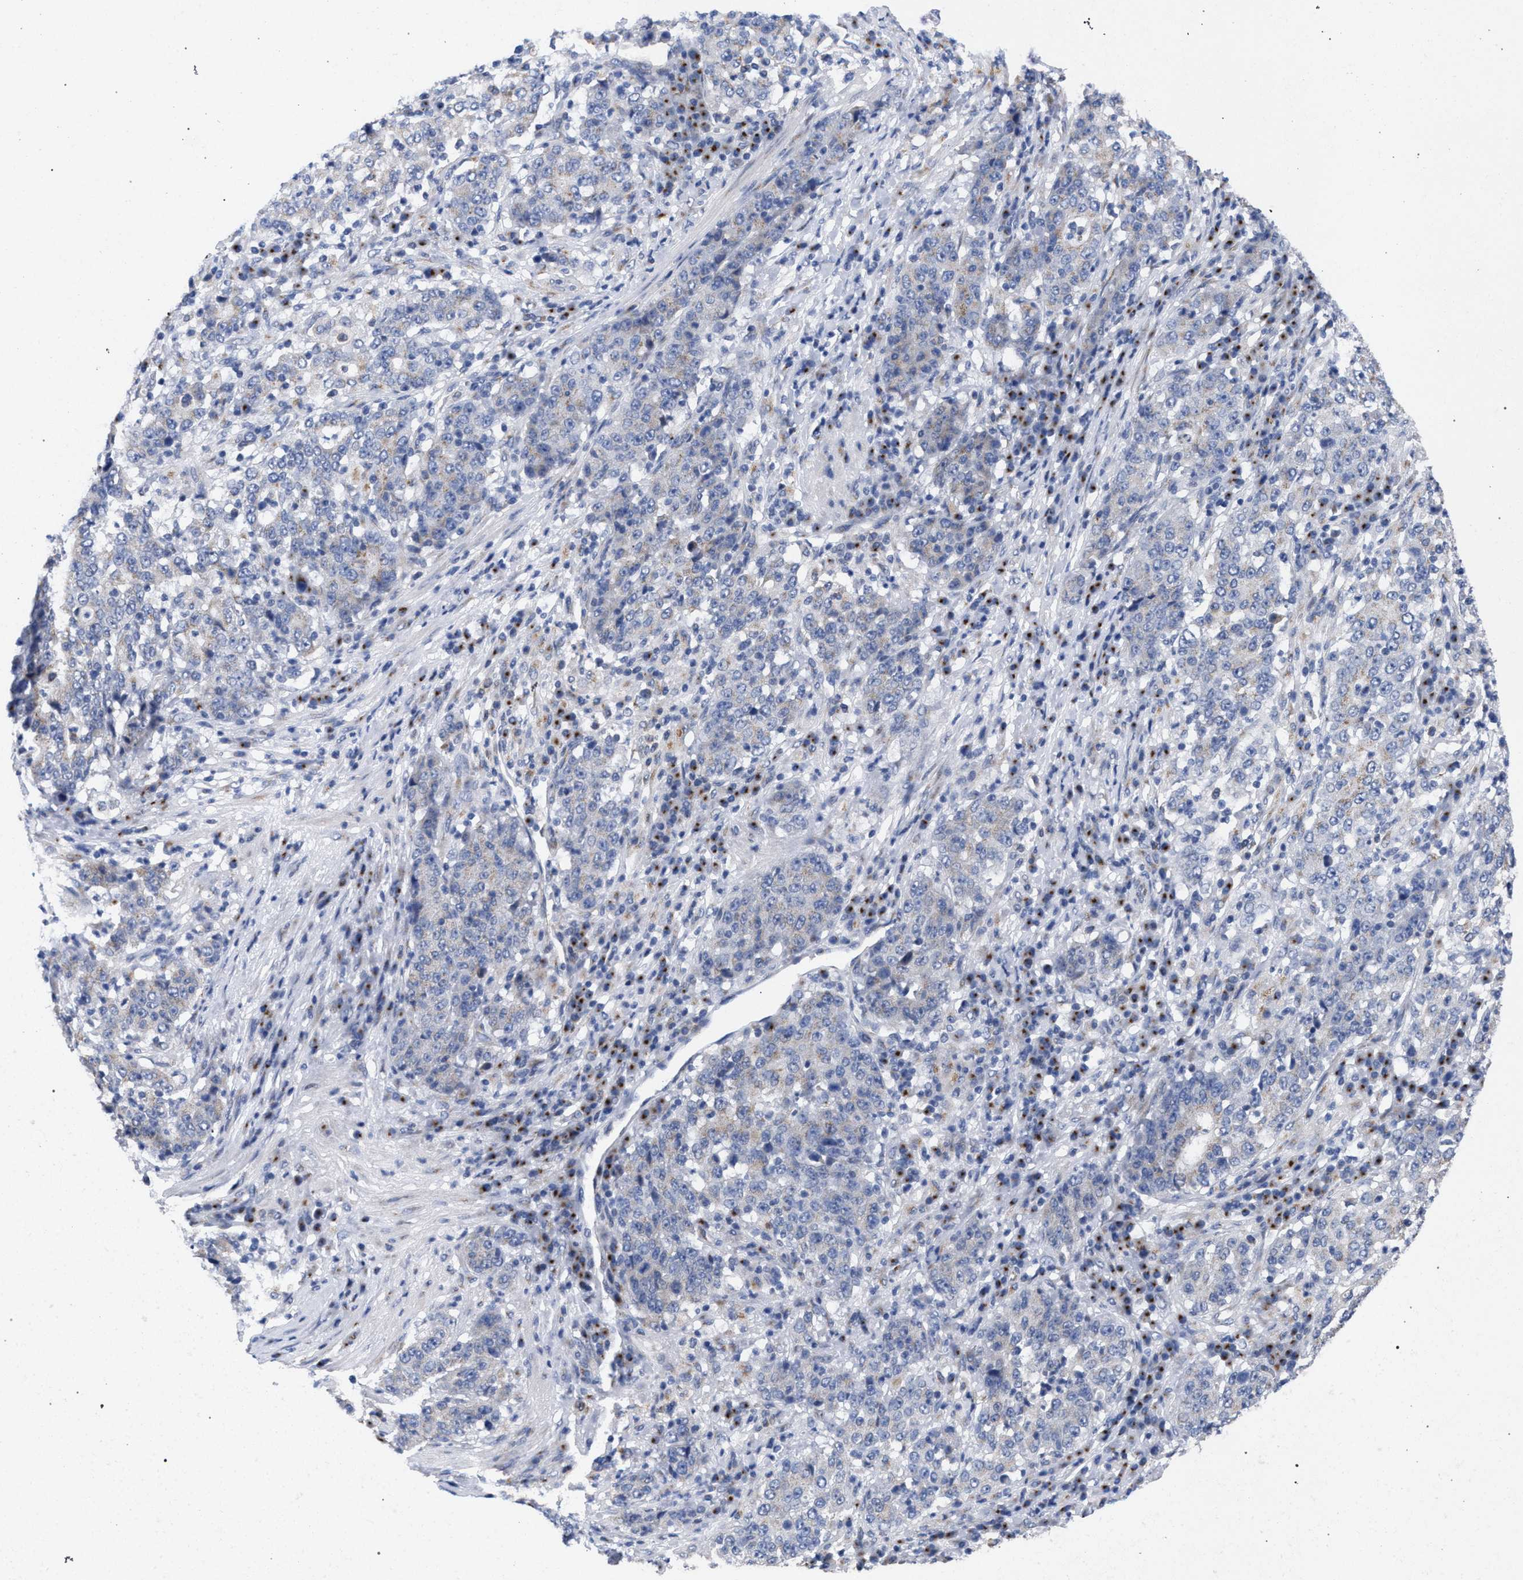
{"staining": {"intensity": "weak", "quantity": "<25%", "location": "cytoplasmic/membranous"}, "tissue": "stomach cancer", "cell_type": "Tumor cells", "image_type": "cancer", "snomed": [{"axis": "morphology", "description": "Adenocarcinoma, NOS"}, {"axis": "topography", "description": "Stomach"}], "caption": "Immunohistochemistry (IHC) image of neoplastic tissue: stomach adenocarcinoma stained with DAB displays no significant protein expression in tumor cells.", "gene": "GOLGA2", "patient": {"sex": "male", "age": 59}}